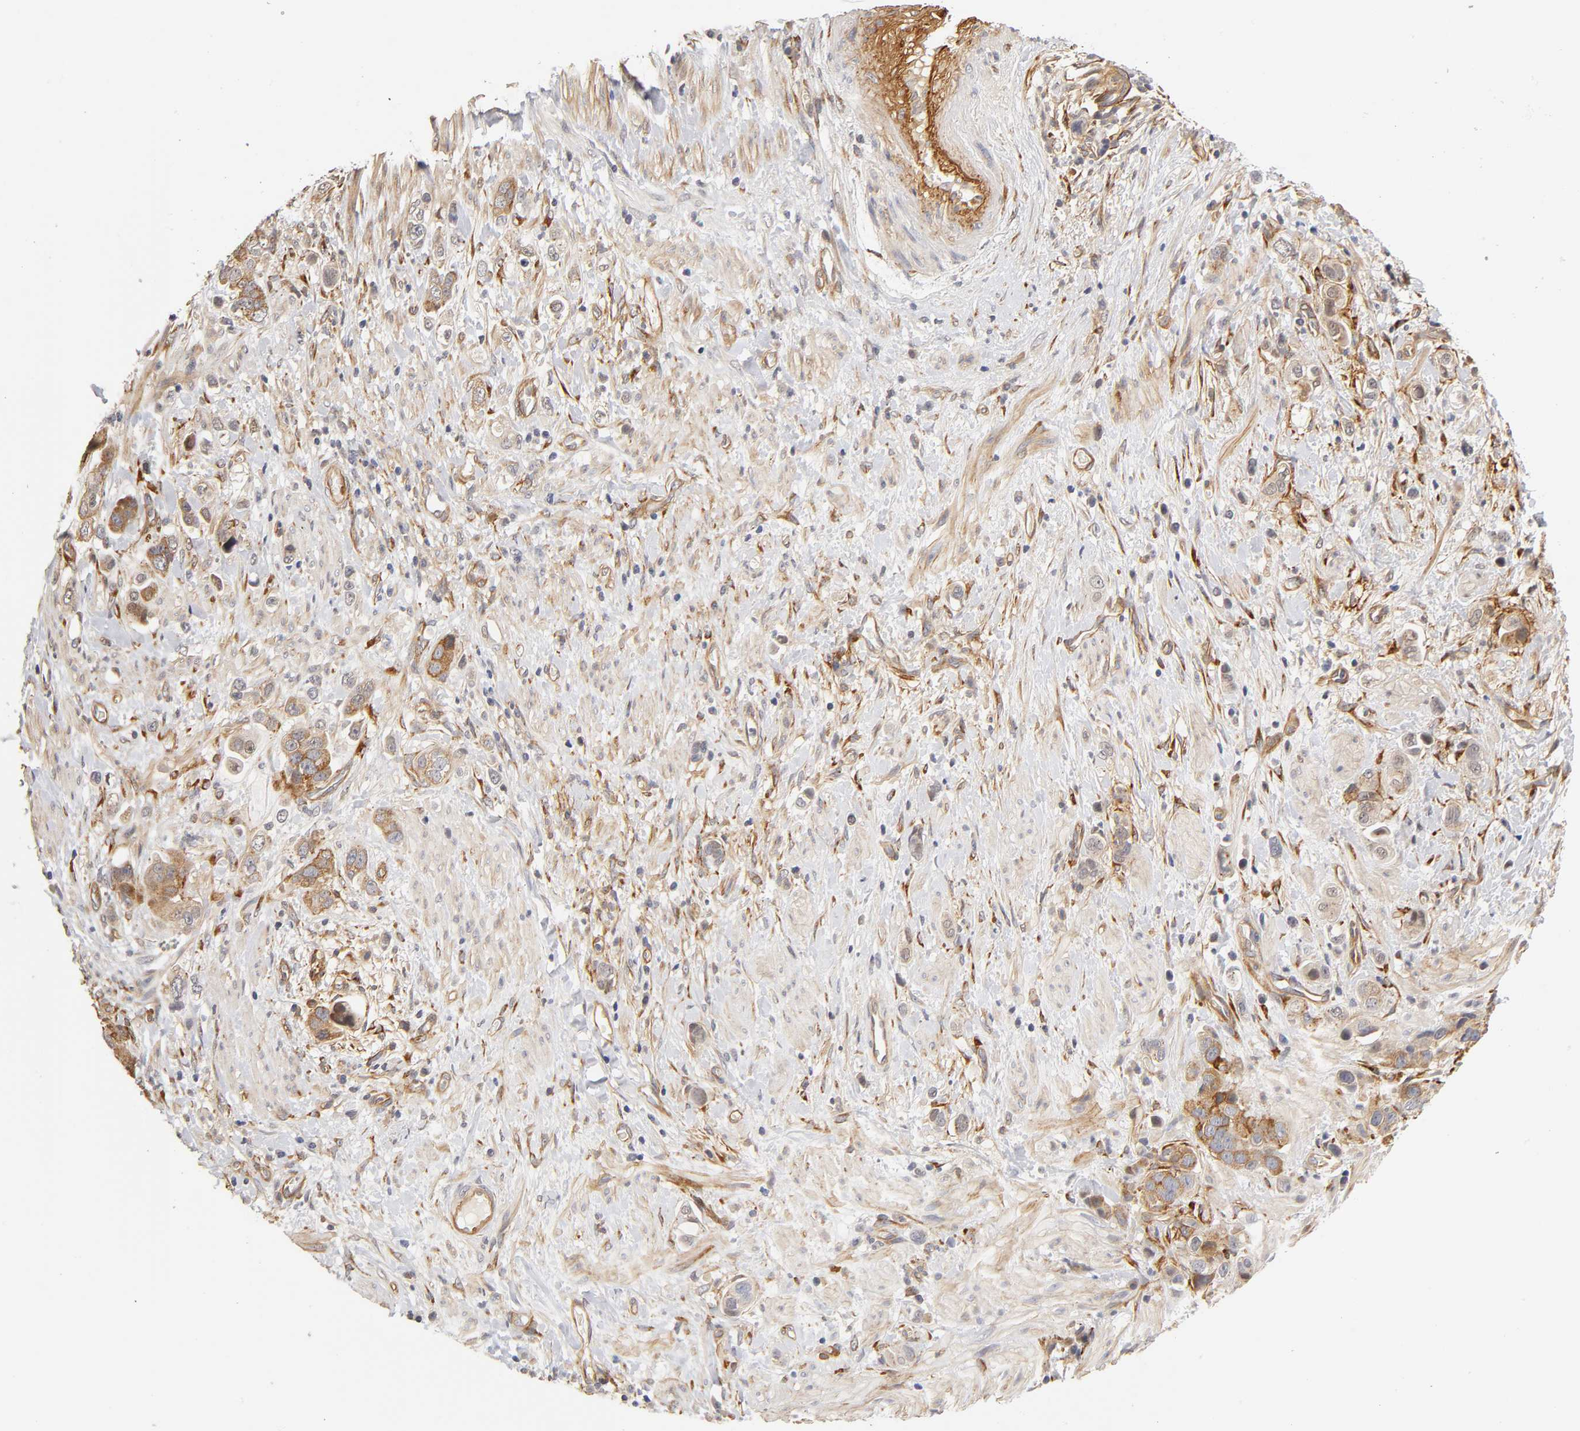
{"staining": {"intensity": "moderate", "quantity": "25%-75%", "location": "cytoplasmic/membranous"}, "tissue": "stomach cancer", "cell_type": "Tumor cells", "image_type": "cancer", "snomed": [{"axis": "morphology", "description": "Adenocarcinoma, NOS"}, {"axis": "topography", "description": "Stomach, lower"}], "caption": "Adenocarcinoma (stomach) stained with immunohistochemistry (IHC) reveals moderate cytoplasmic/membranous positivity in about 25%-75% of tumor cells.", "gene": "LAMB1", "patient": {"sex": "female", "age": 93}}